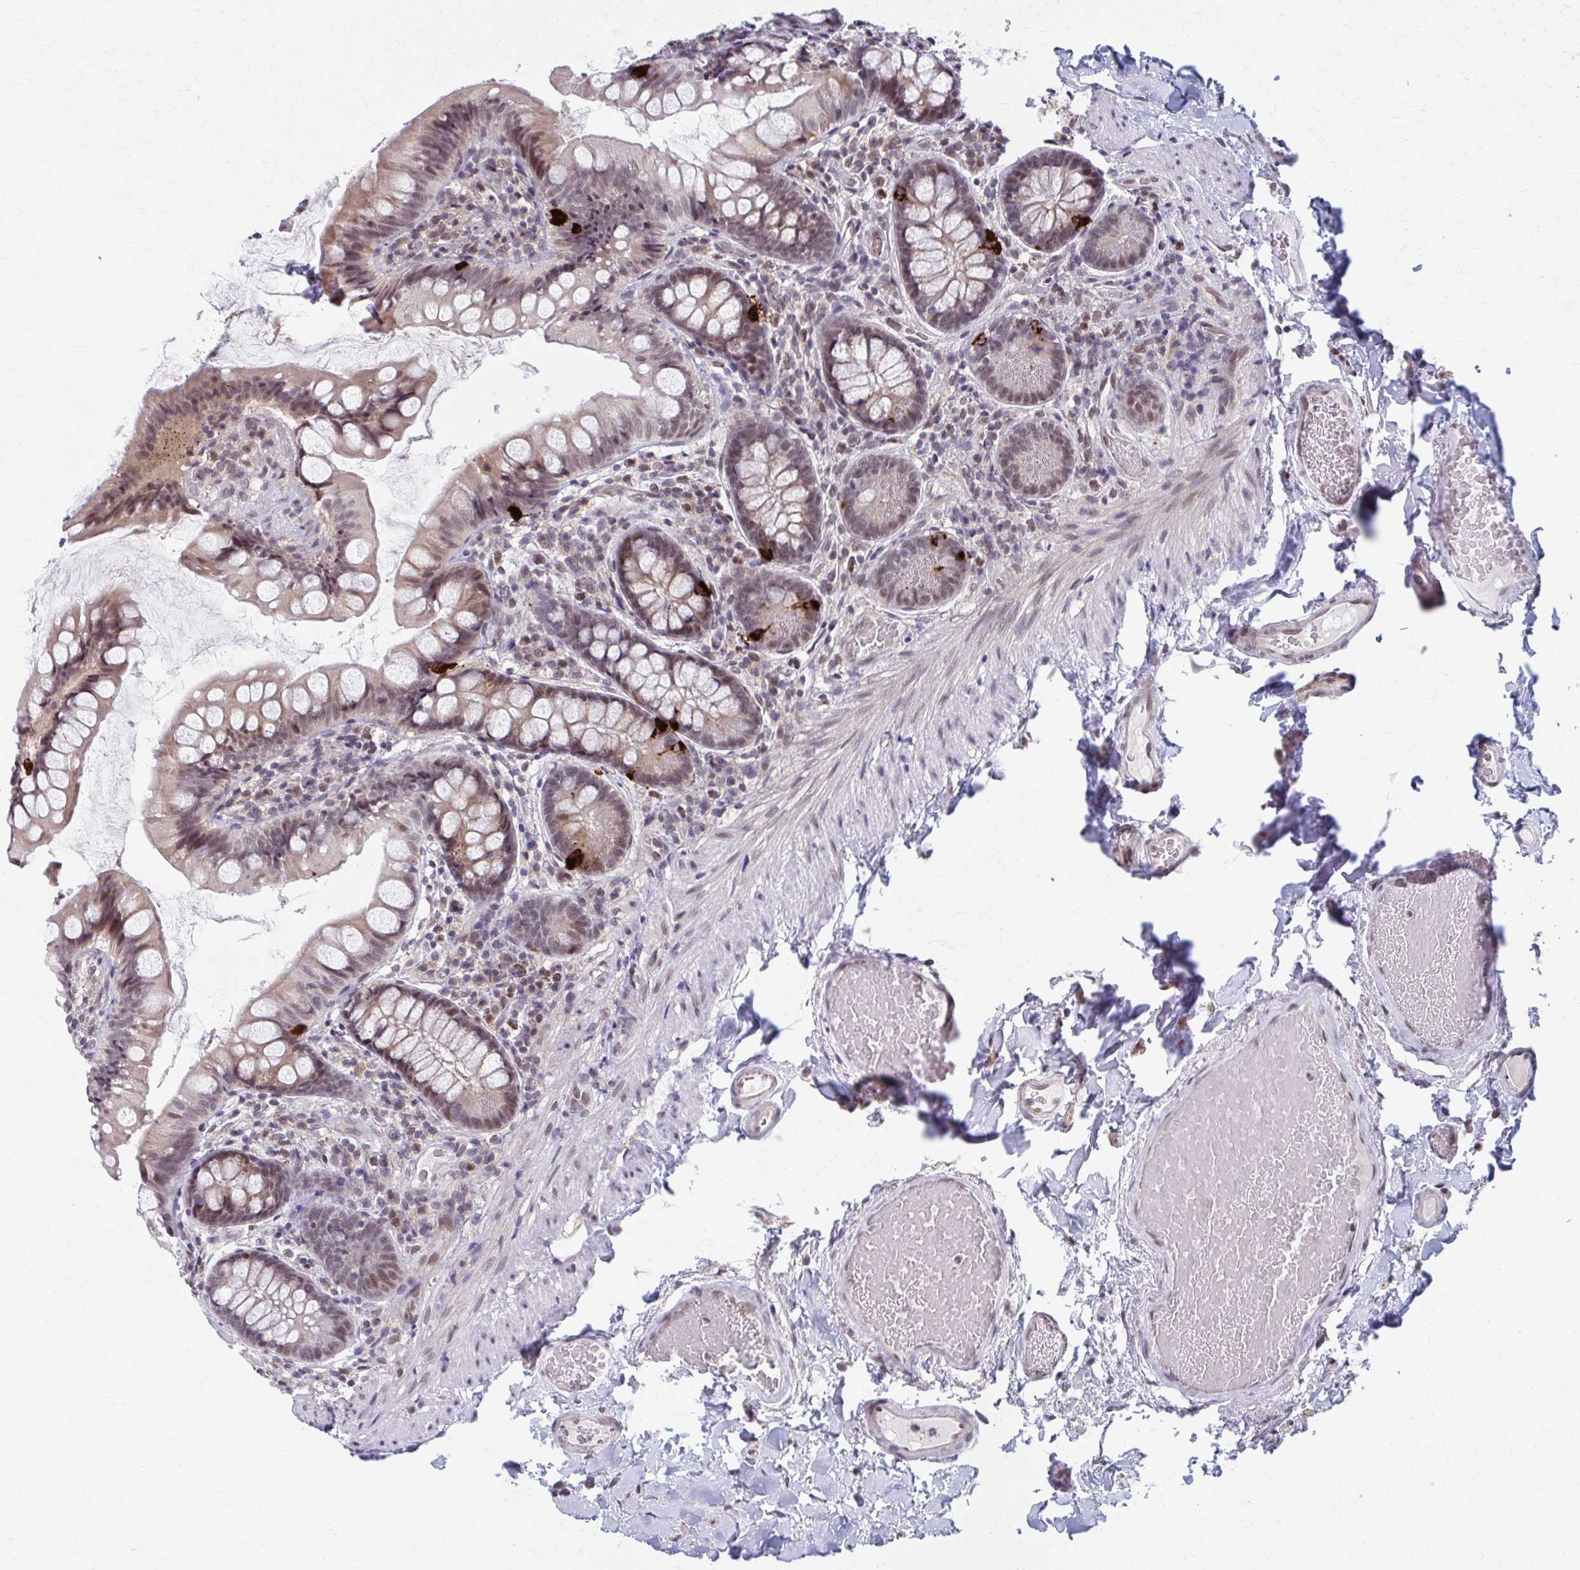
{"staining": {"intensity": "moderate", "quantity": ">75%", "location": "cytoplasmic/membranous,nuclear"}, "tissue": "small intestine", "cell_type": "Glandular cells", "image_type": "normal", "snomed": [{"axis": "morphology", "description": "Normal tissue, NOS"}, {"axis": "topography", "description": "Small intestine"}], "caption": "The immunohistochemical stain shows moderate cytoplasmic/membranous,nuclear staining in glandular cells of benign small intestine.", "gene": "SETBP1", "patient": {"sex": "male", "age": 70}}